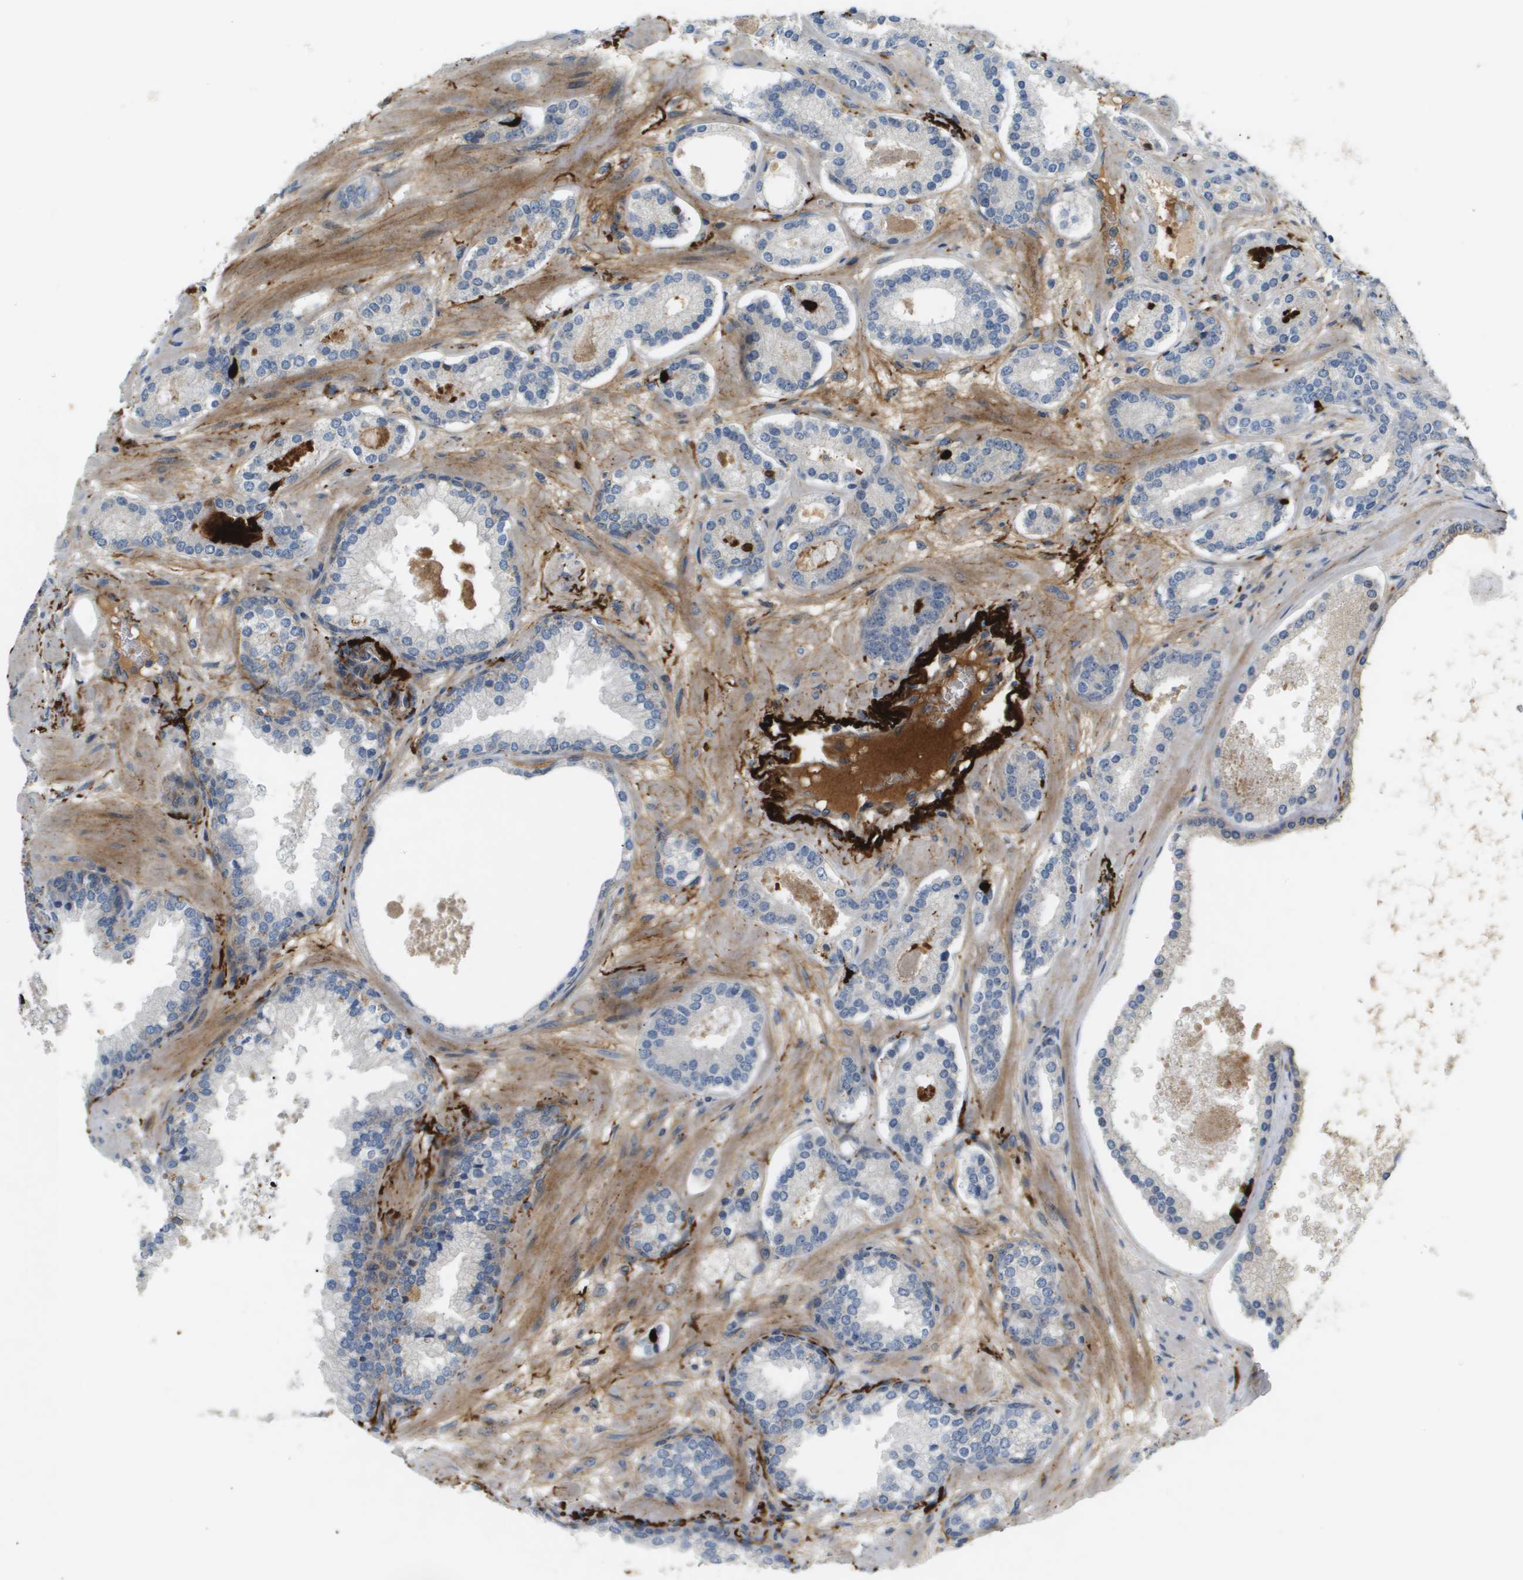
{"staining": {"intensity": "negative", "quantity": "none", "location": "none"}, "tissue": "prostate cancer", "cell_type": "Tumor cells", "image_type": "cancer", "snomed": [{"axis": "morphology", "description": "Adenocarcinoma, Low grade"}, {"axis": "topography", "description": "Prostate"}], "caption": "This is a image of immunohistochemistry staining of prostate cancer (low-grade adenocarcinoma), which shows no expression in tumor cells.", "gene": "VTN", "patient": {"sex": "male", "age": 63}}